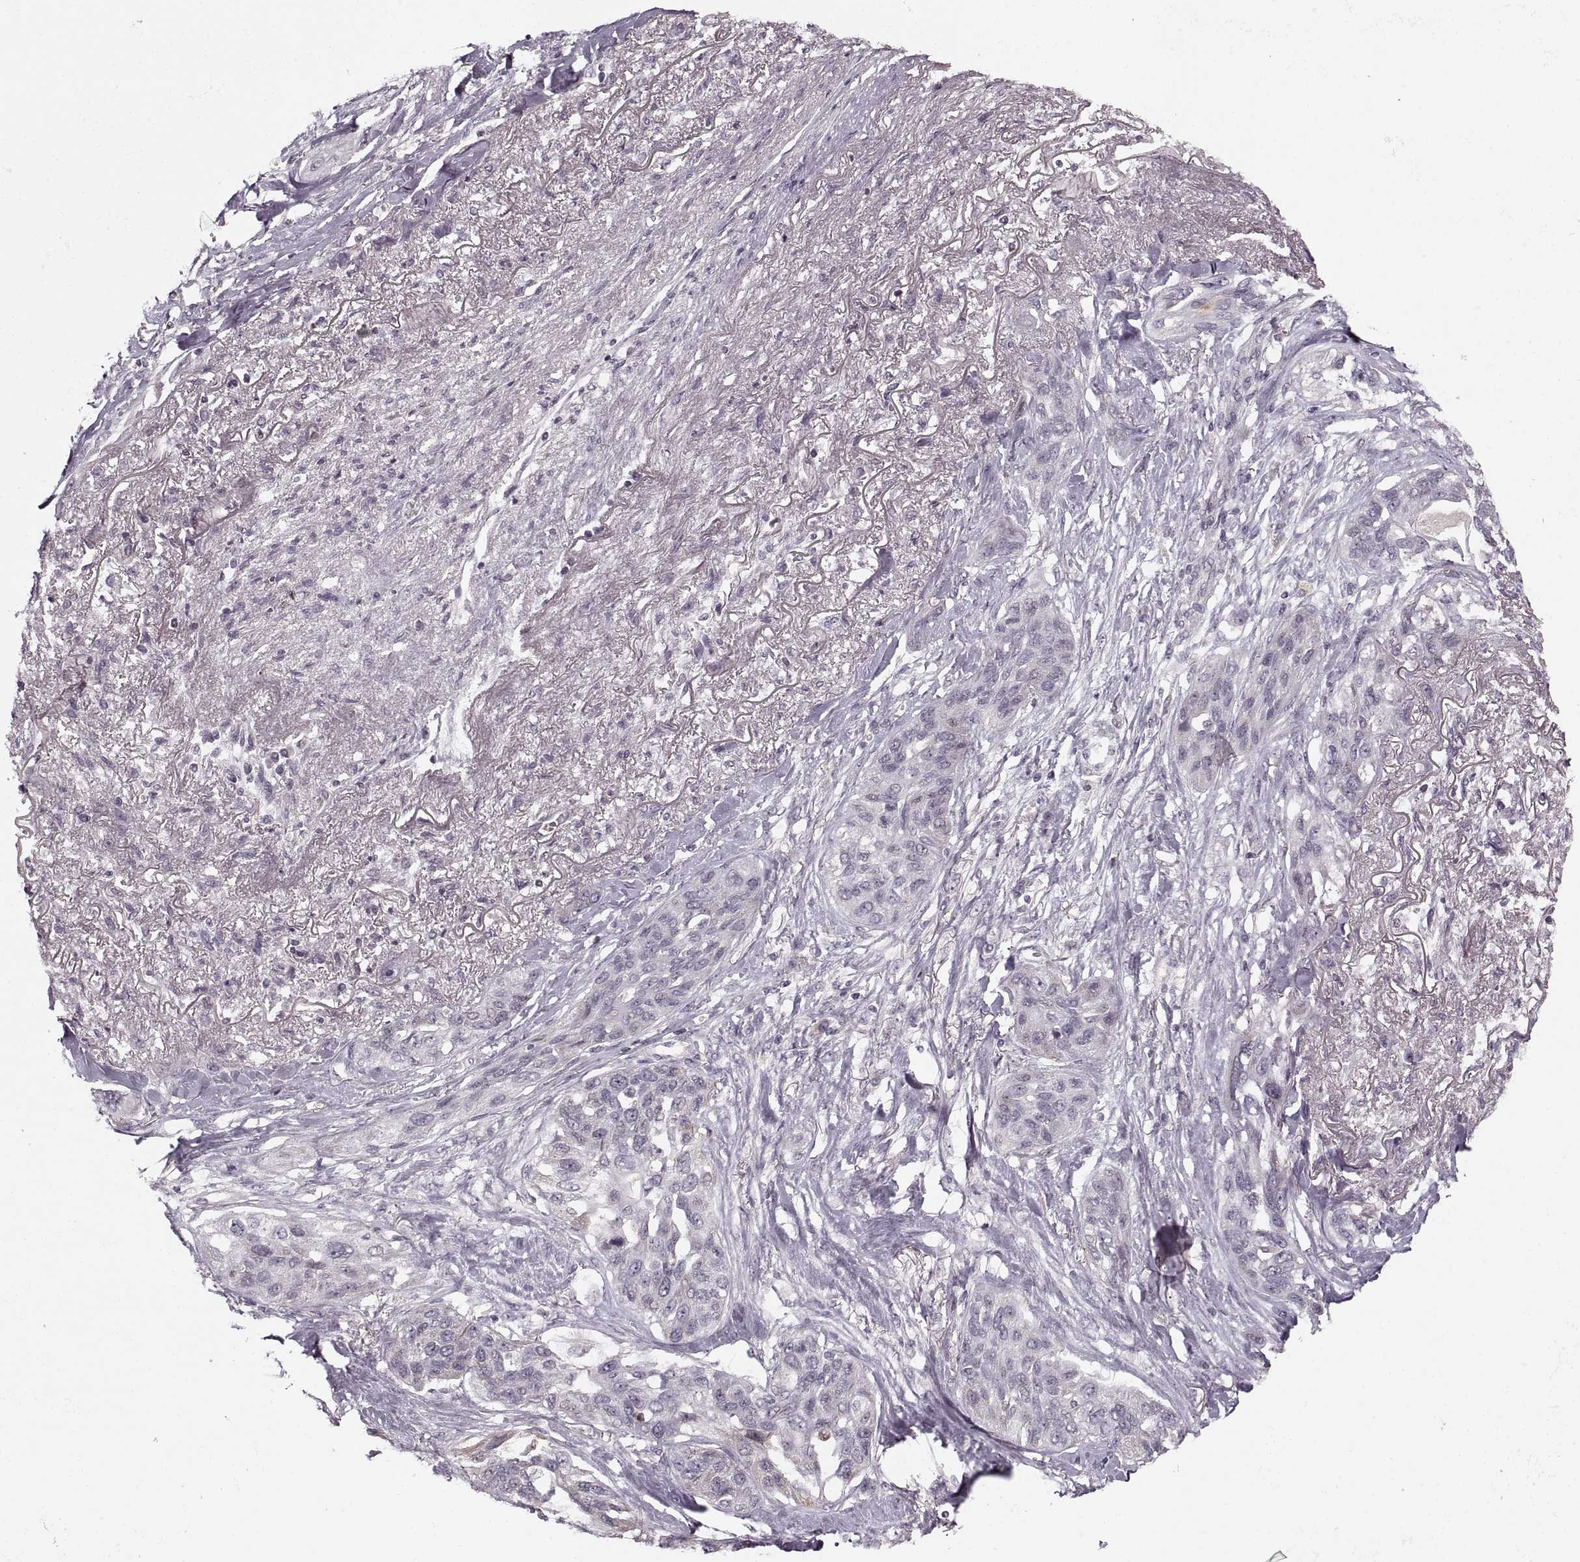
{"staining": {"intensity": "negative", "quantity": "none", "location": "none"}, "tissue": "lung cancer", "cell_type": "Tumor cells", "image_type": "cancer", "snomed": [{"axis": "morphology", "description": "Squamous cell carcinoma, NOS"}, {"axis": "topography", "description": "Lung"}], "caption": "Tumor cells show no significant positivity in lung cancer.", "gene": "ASIC3", "patient": {"sex": "female", "age": 70}}